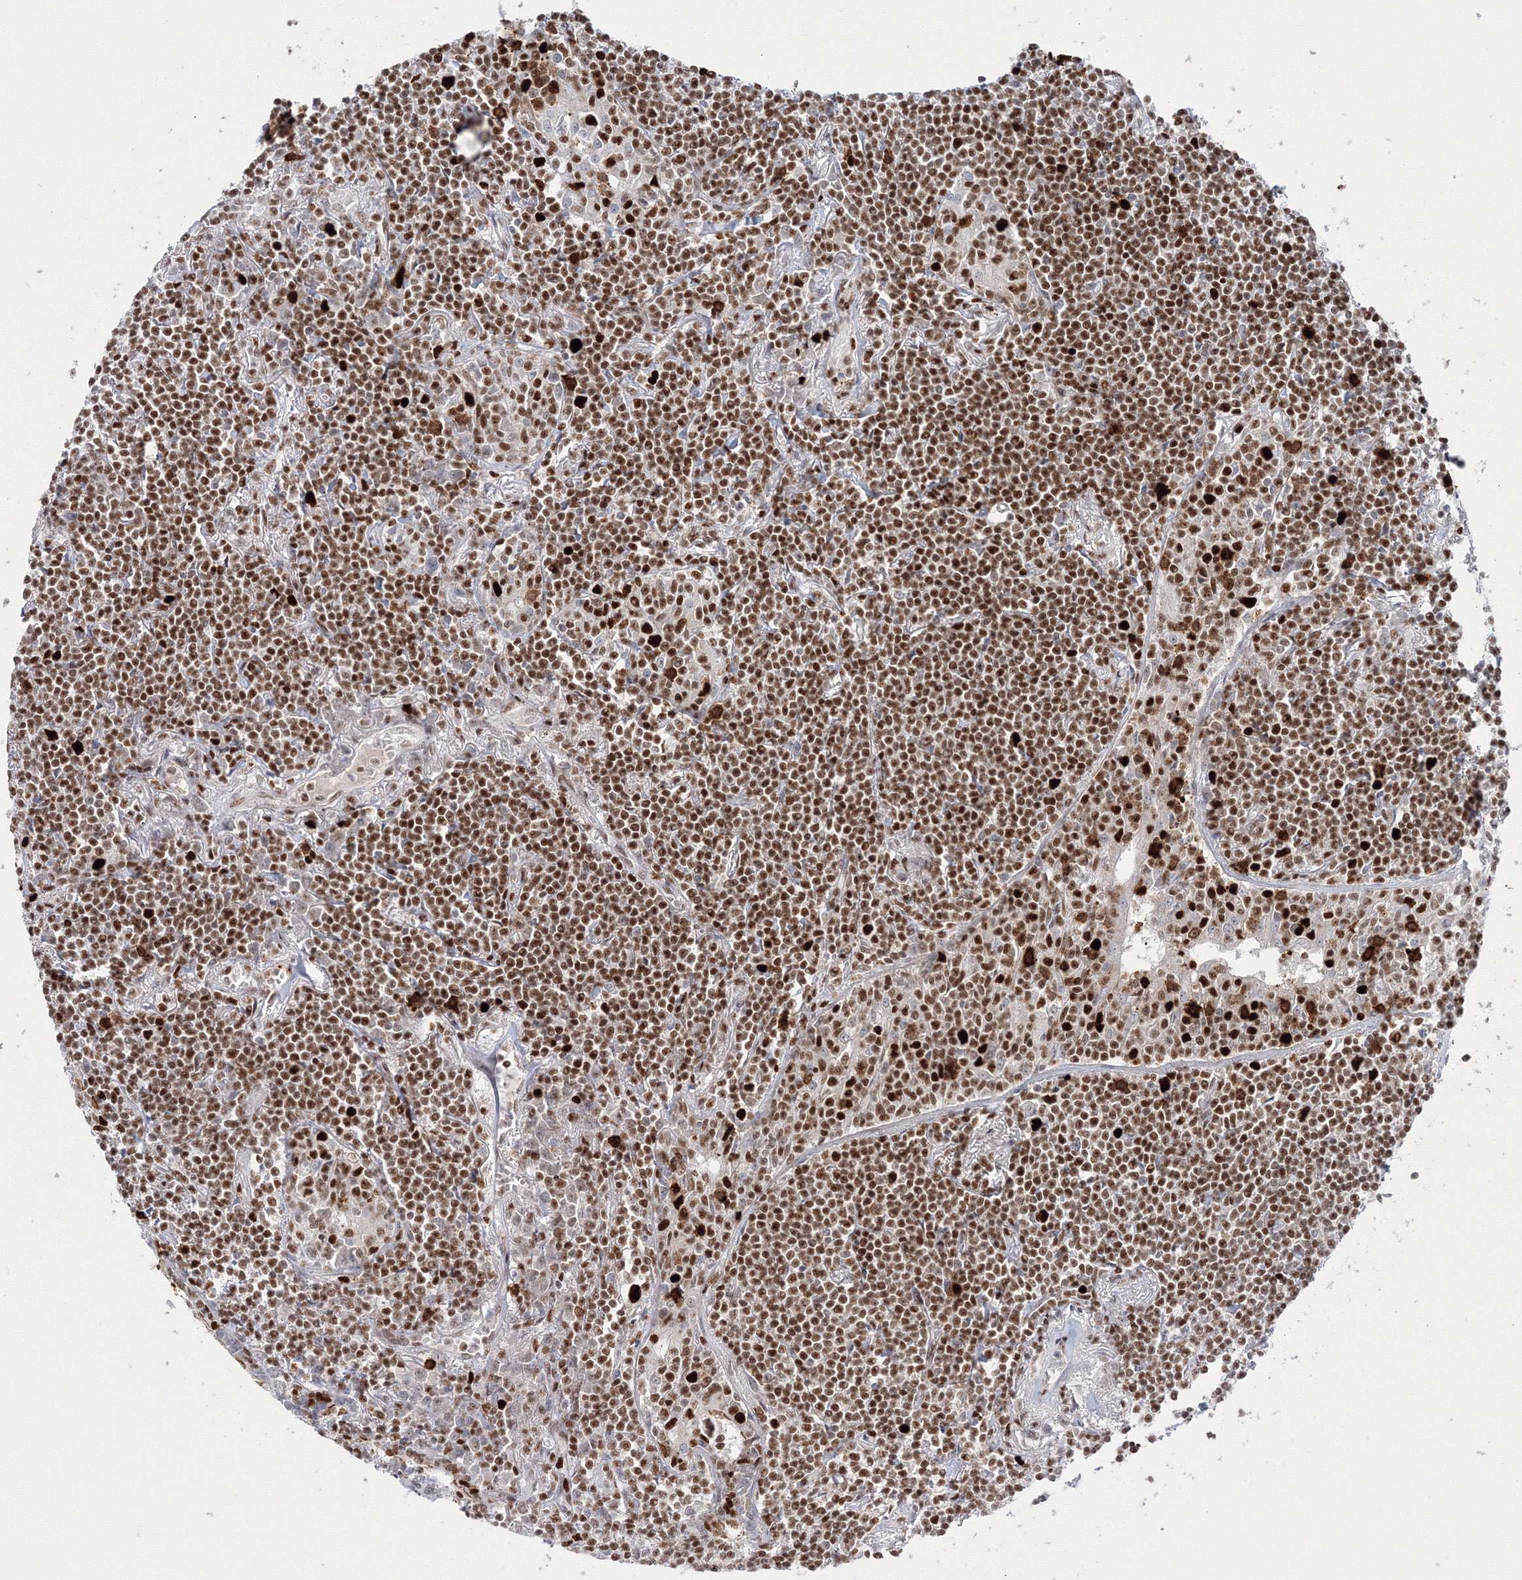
{"staining": {"intensity": "moderate", "quantity": ">75%", "location": "nuclear"}, "tissue": "lymphoma", "cell_type": "Tumor cells", "image_type": "cancer", "snomed": [{"axis": "morphology", "description": "Malignant lymphoma, non-Hodgkin's type, Low grade"}, {"axis": "topography", "description": "Lung"}], "caption": "Immunohistochemistry (IHC) staining of lymphoma, which reveals medium levels of moderate nuclear staining in about >75% of tumor cells indicating moderate nuclear protein positivity. The staining was performed using DAB (3,3'-diaminobenzidine) (brown) for protein detection and nuclei were counterstained in hematoxylin (blue).", "gene": "LIG1", "patient": {"sex": "female", "age": 71}}